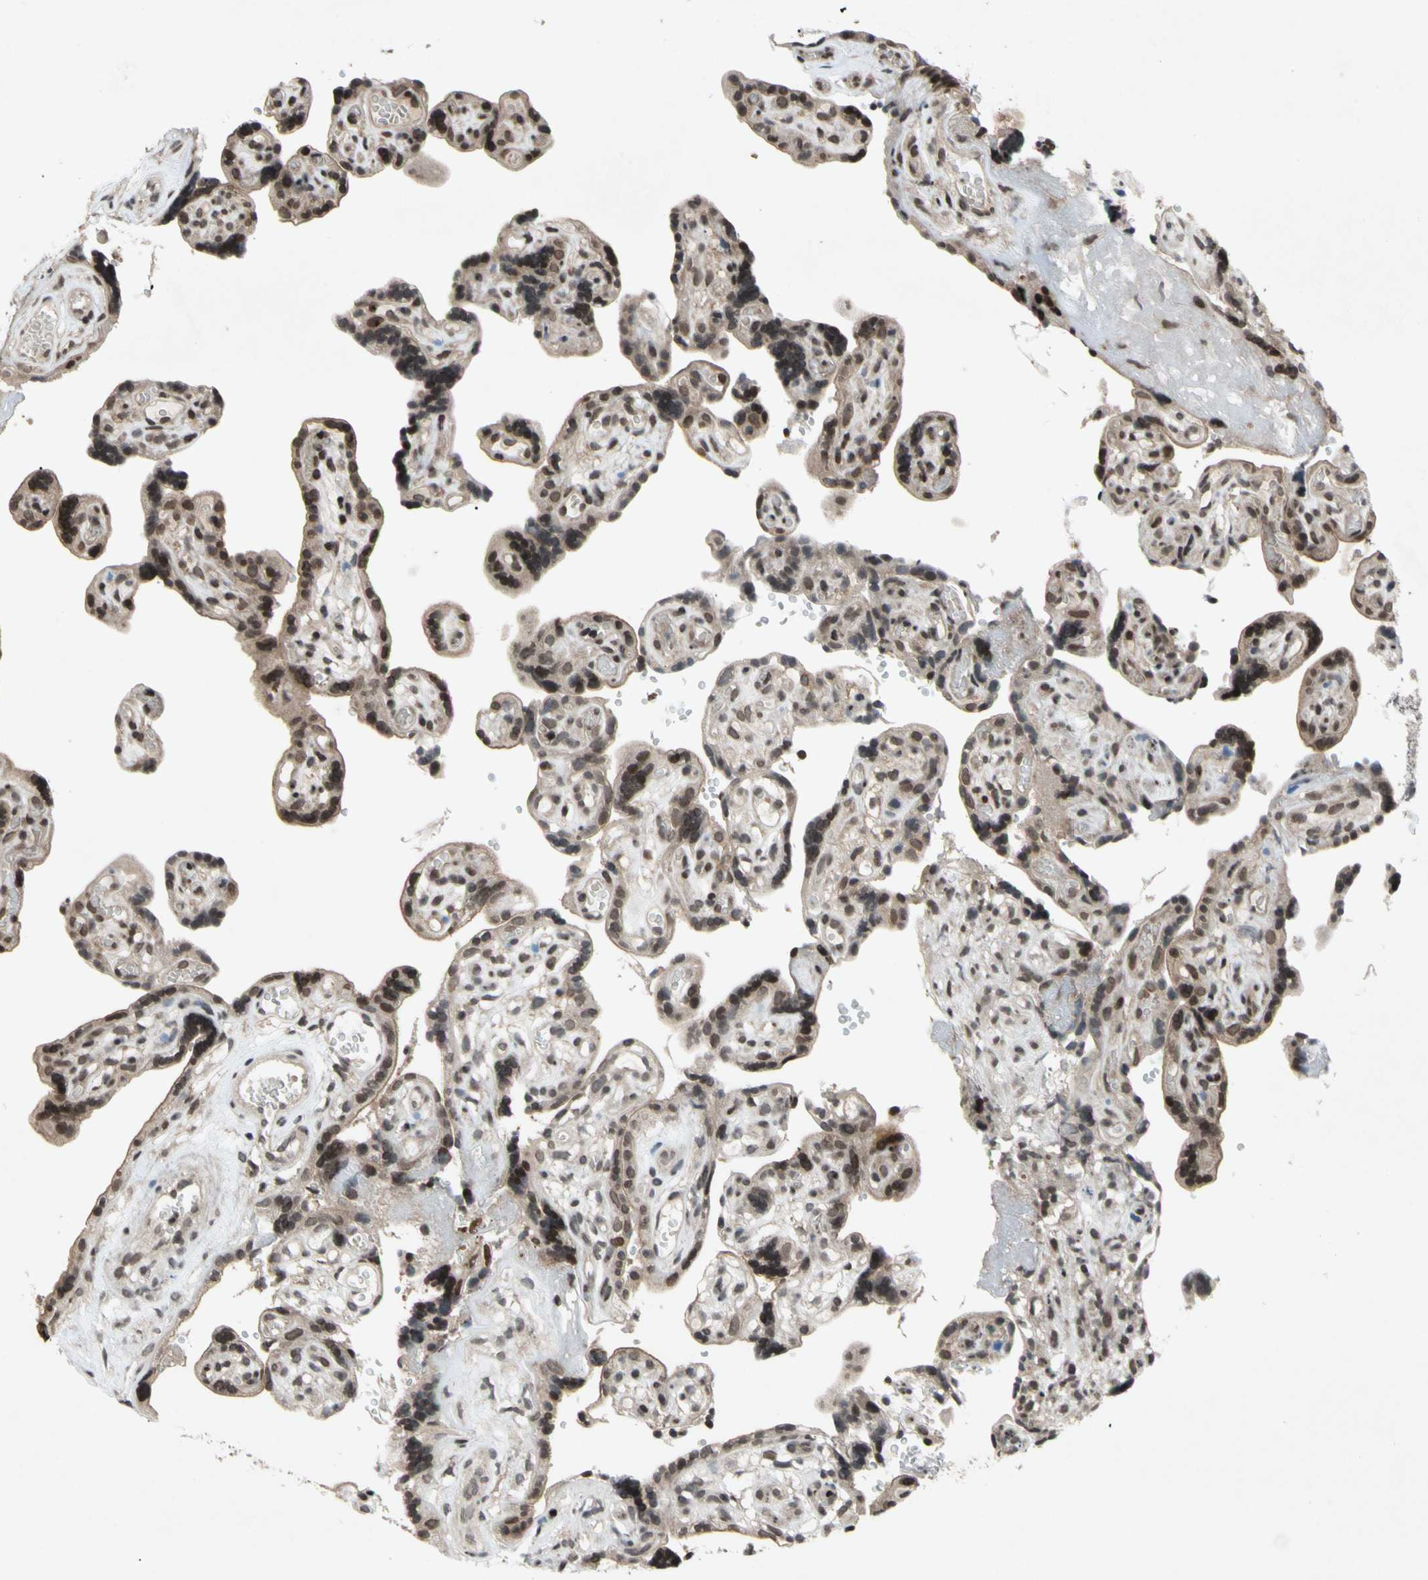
{"staining": {"intensity": "moderate", "quantity": ">75%", "location": "cytoplasmic/membranous,nuclear"}, "tissue": "placenta", "cell_type": "Decidual cells", "image_type": "normal", "snomed": [{"axis": "morphology", "description": "Normal tissue, NOS"}, {"axis": "topography", "description": "Placenta"}], "caption": "The photomicrograph reveals staining of unremarkable placenta, revealing moderate cytoplasmic/membranous,nuclear protein expression (brown color) within decidual cells. (IHC, brightfield microscopy, high magnification).", "gene": "XPO1", "patient": {"sex": "female", "age": 30}}